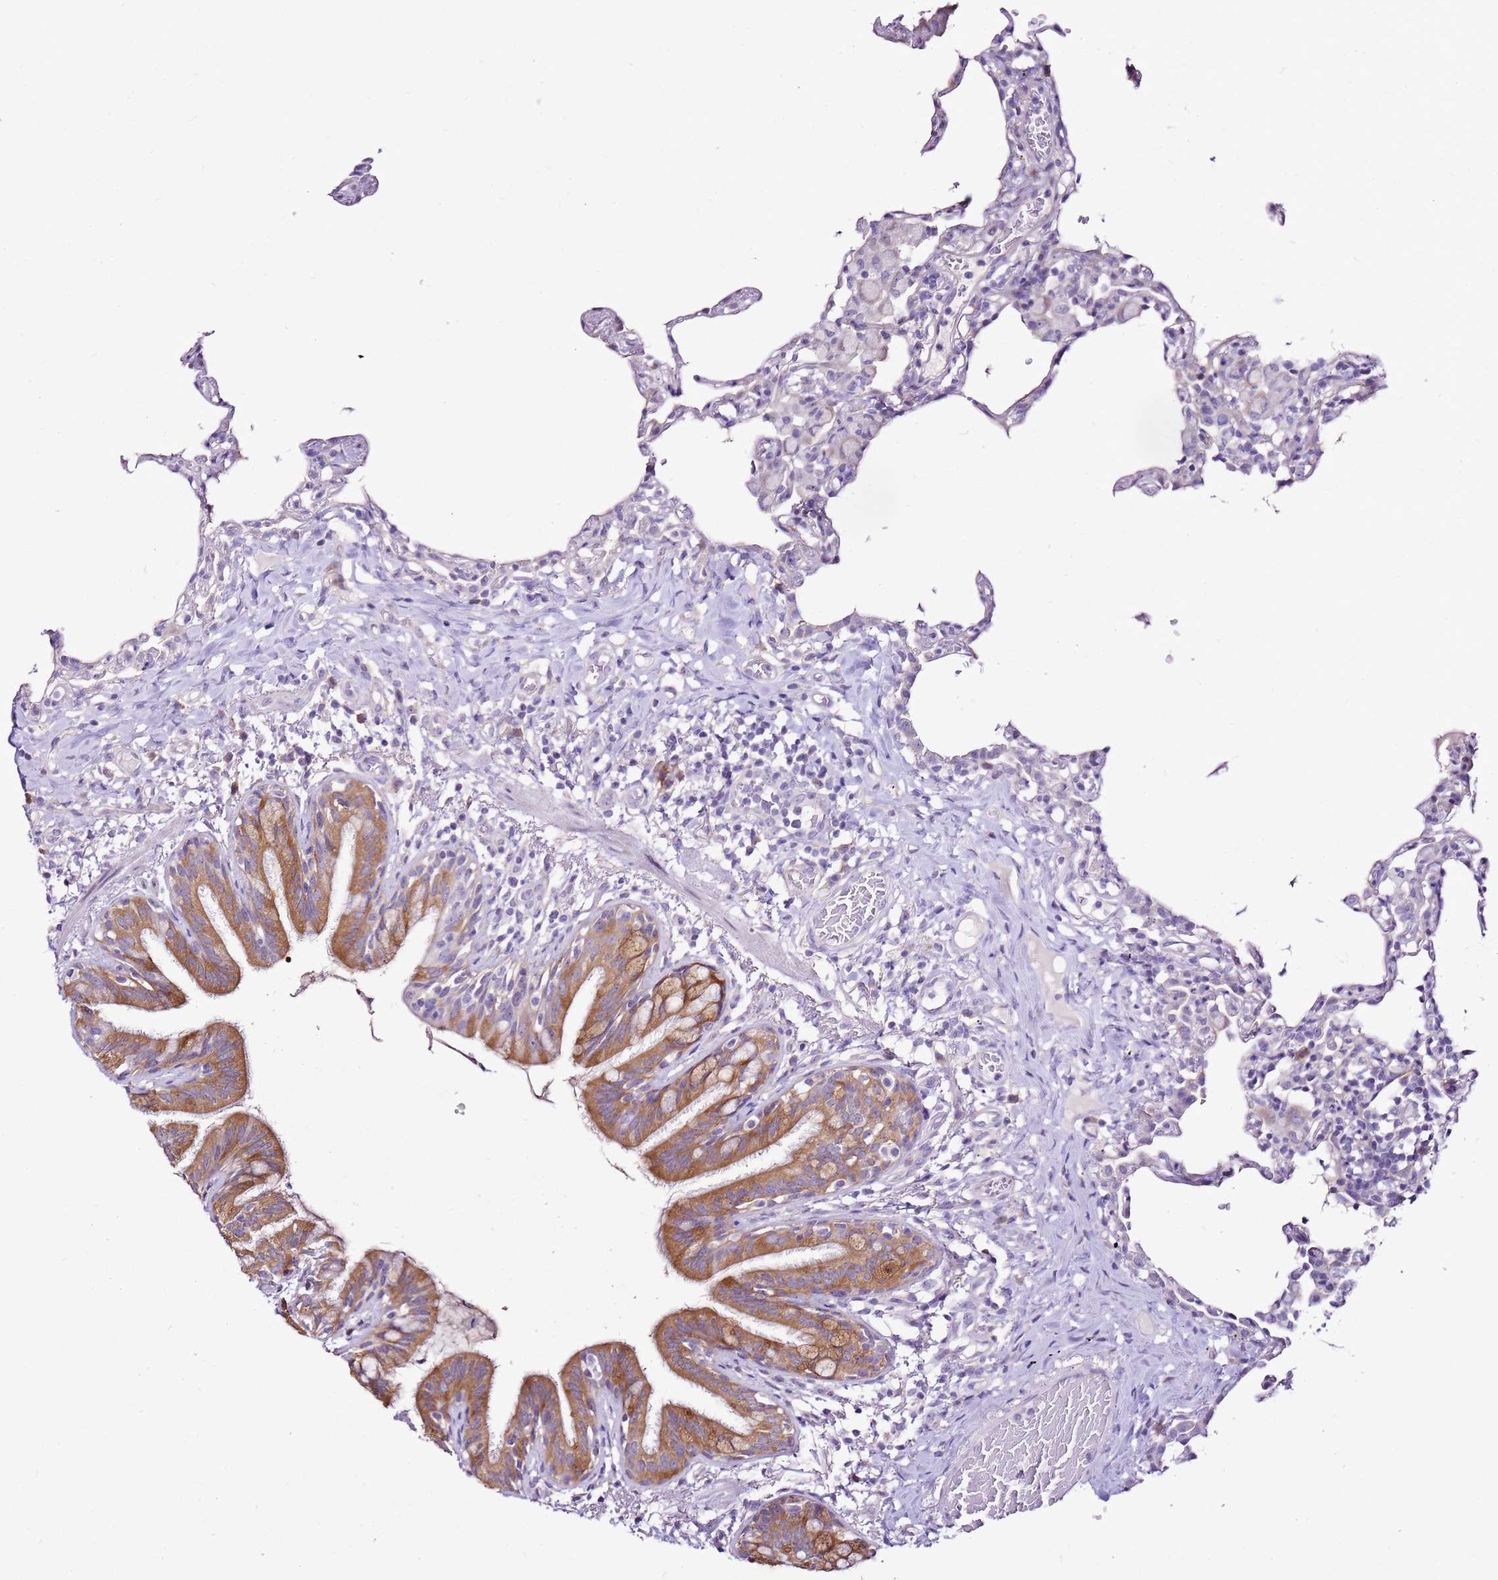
{"staining": {"intensity": "negative", "quantity": "none", "location": "none"}, "tissue": "lung", "cell_type": "Alveolar cells", "image_type": "normal", "snomed": [{"axis": "morphology", "description": "Normal tissue, NOS"}, {"axis": "topography", "description": "Lung"}], "caption": "This is an immunohistochemistry (IHC) image of unremarkable lung. There is no positivity in alveolar cells.", "gene": "SLC38A5", "patient": {"sex": "female", "age": 57}}